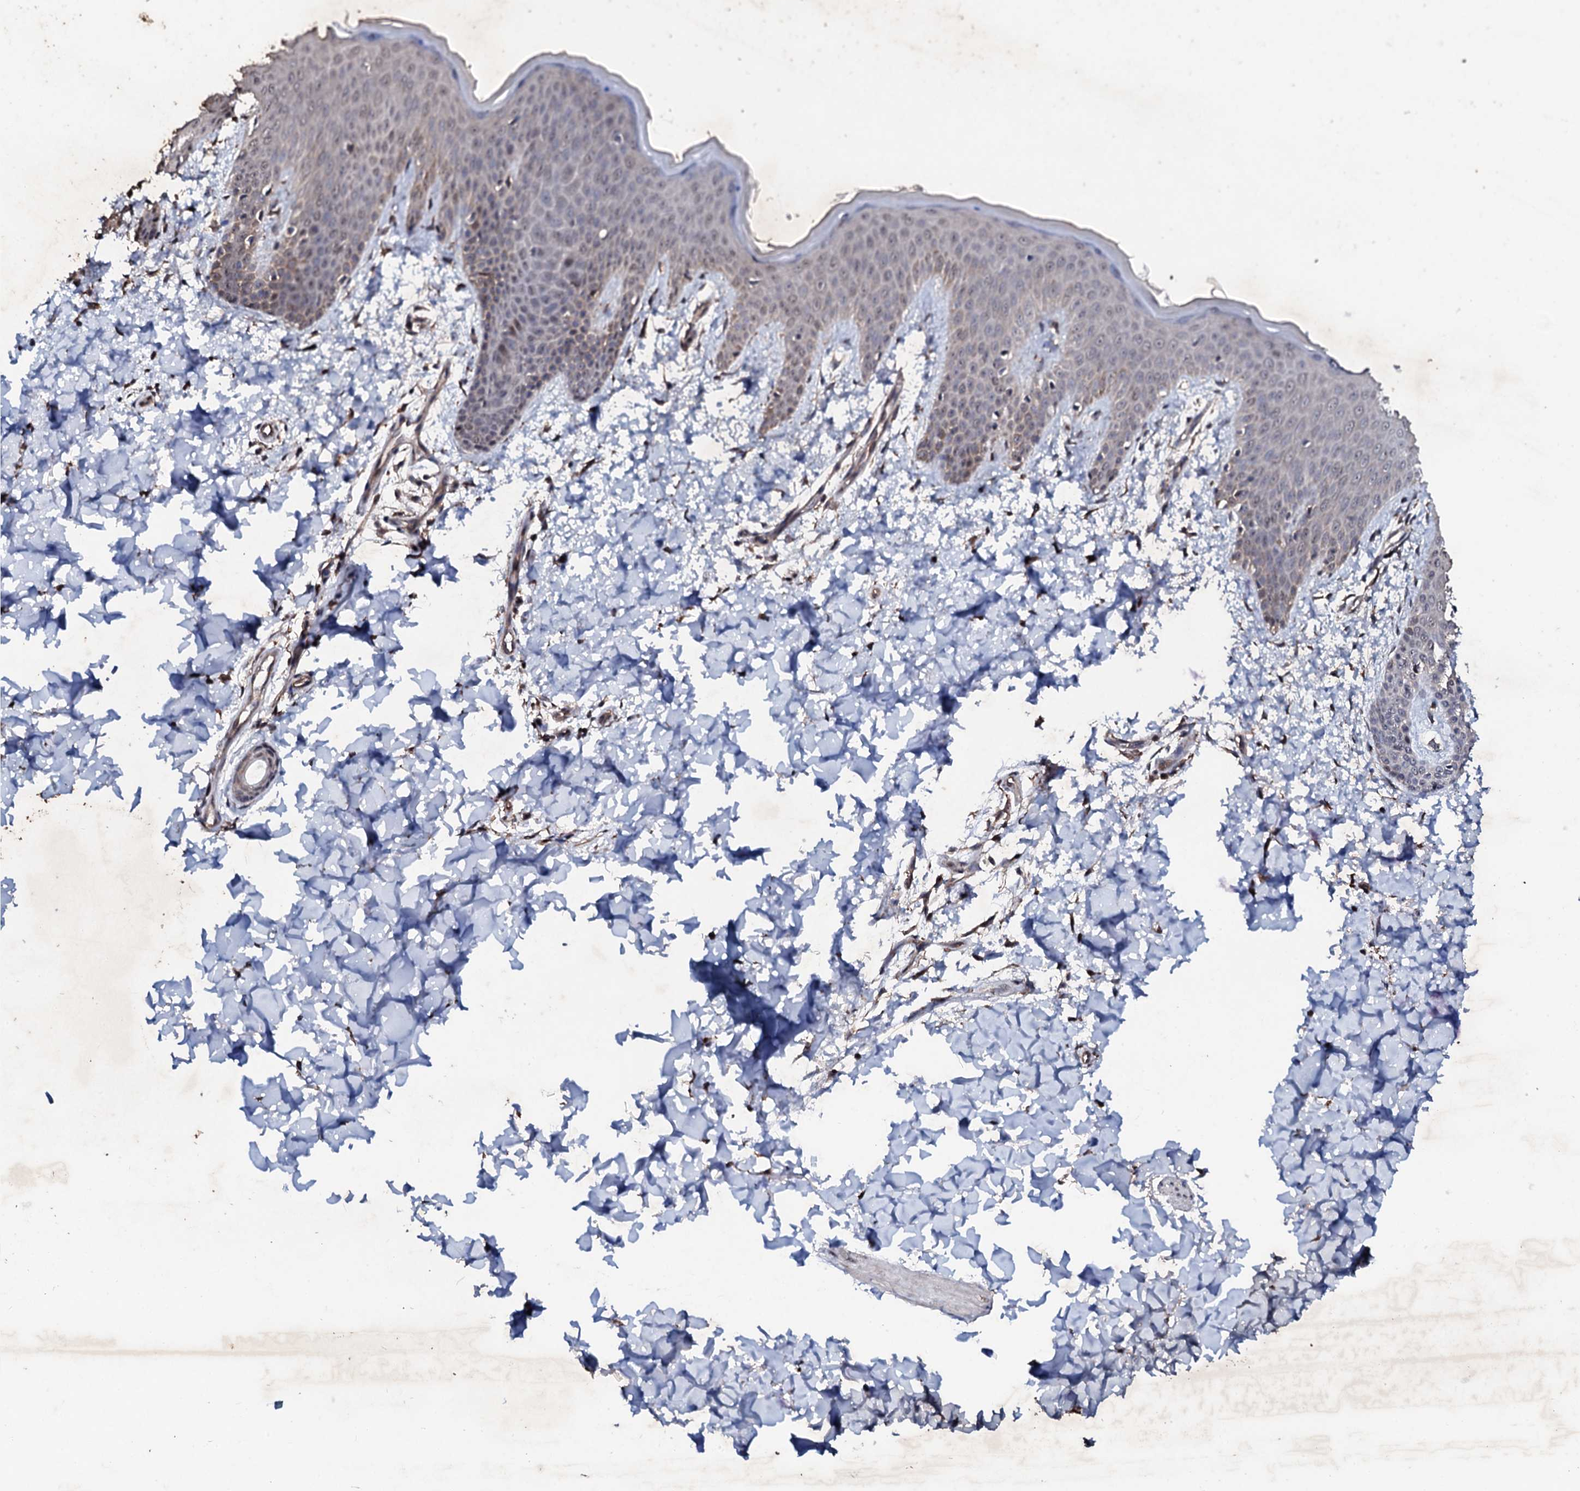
{"staining": {"intensity": "moderate", "quantity": ">75%", "location": "cytoplasmic/membranous"}, "tissue": "skin", "cell_type": "Fibroblasts", "image_type": "normal", "snomed": [{"axis": "morphology", "description": "Normal tissue, NOS"}, {"axis": "topography", "description": "Skin"}], "caption": "Immunohistochemical staining of unremarkable human skin reveals >75% levels of moderate cytoplasmic/membranous protein positivity in about >75% of fibroblasts.", "gene": "FAM111A", "patient": {"sex": "male", "age": 36}}